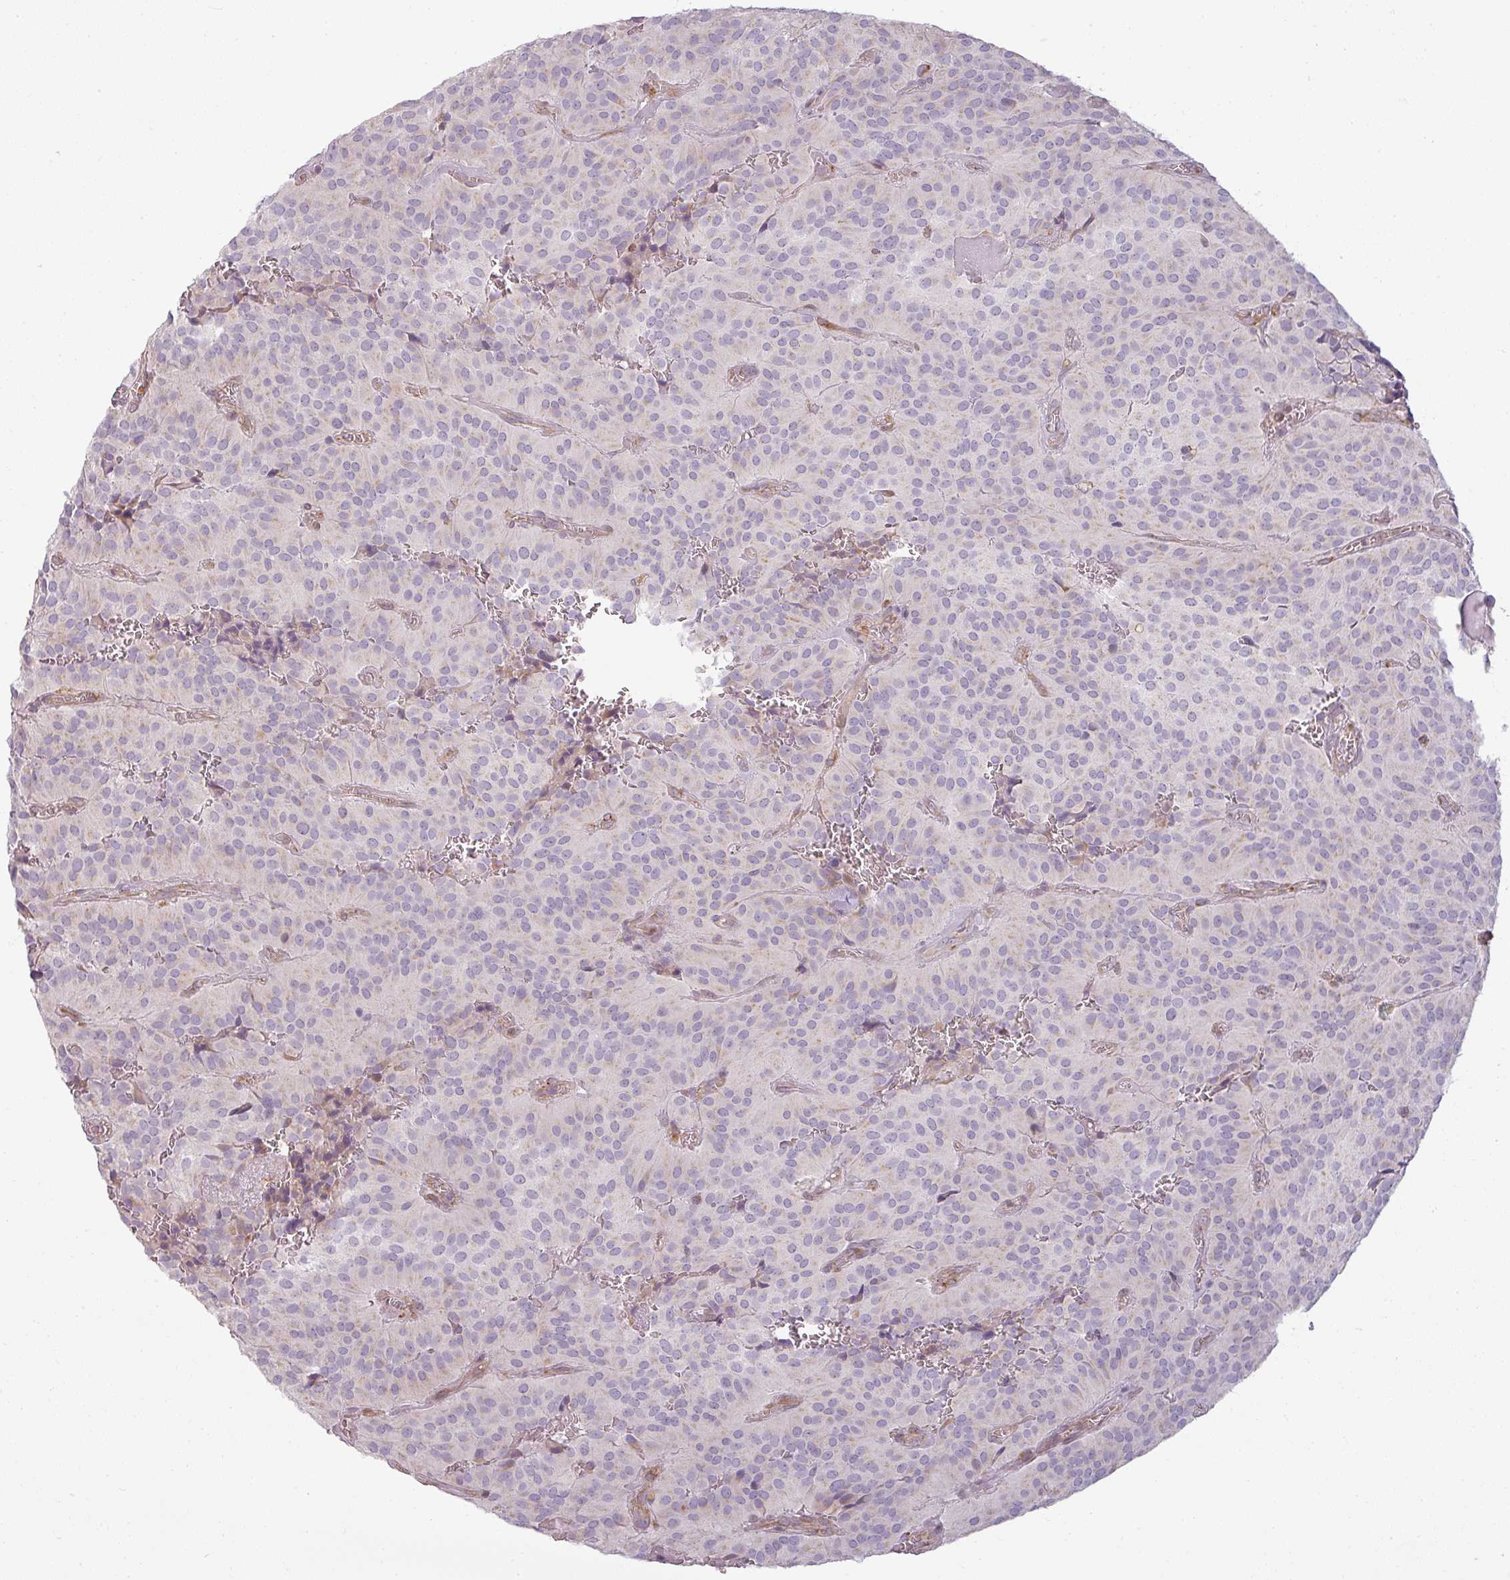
{"staining": {"intensity": "negative", "quantity": "none", "location": "none"}, "tissue": "glioma", "cell_type": "Tumor cells", "image_type": "cancer", "snomed": [{"axis": "morphology", "description": "Glioma, malignant, Low grade"}, {"axis": "topography", "description": "Brain"}], "caption": "This is an immunohistochemistry (IHC) micrograph of malignant glioma (low-grade). There is no staining in tumor cells.", "gene": "CCDC144A", "patient": {"sex": "male", "age": 42}}